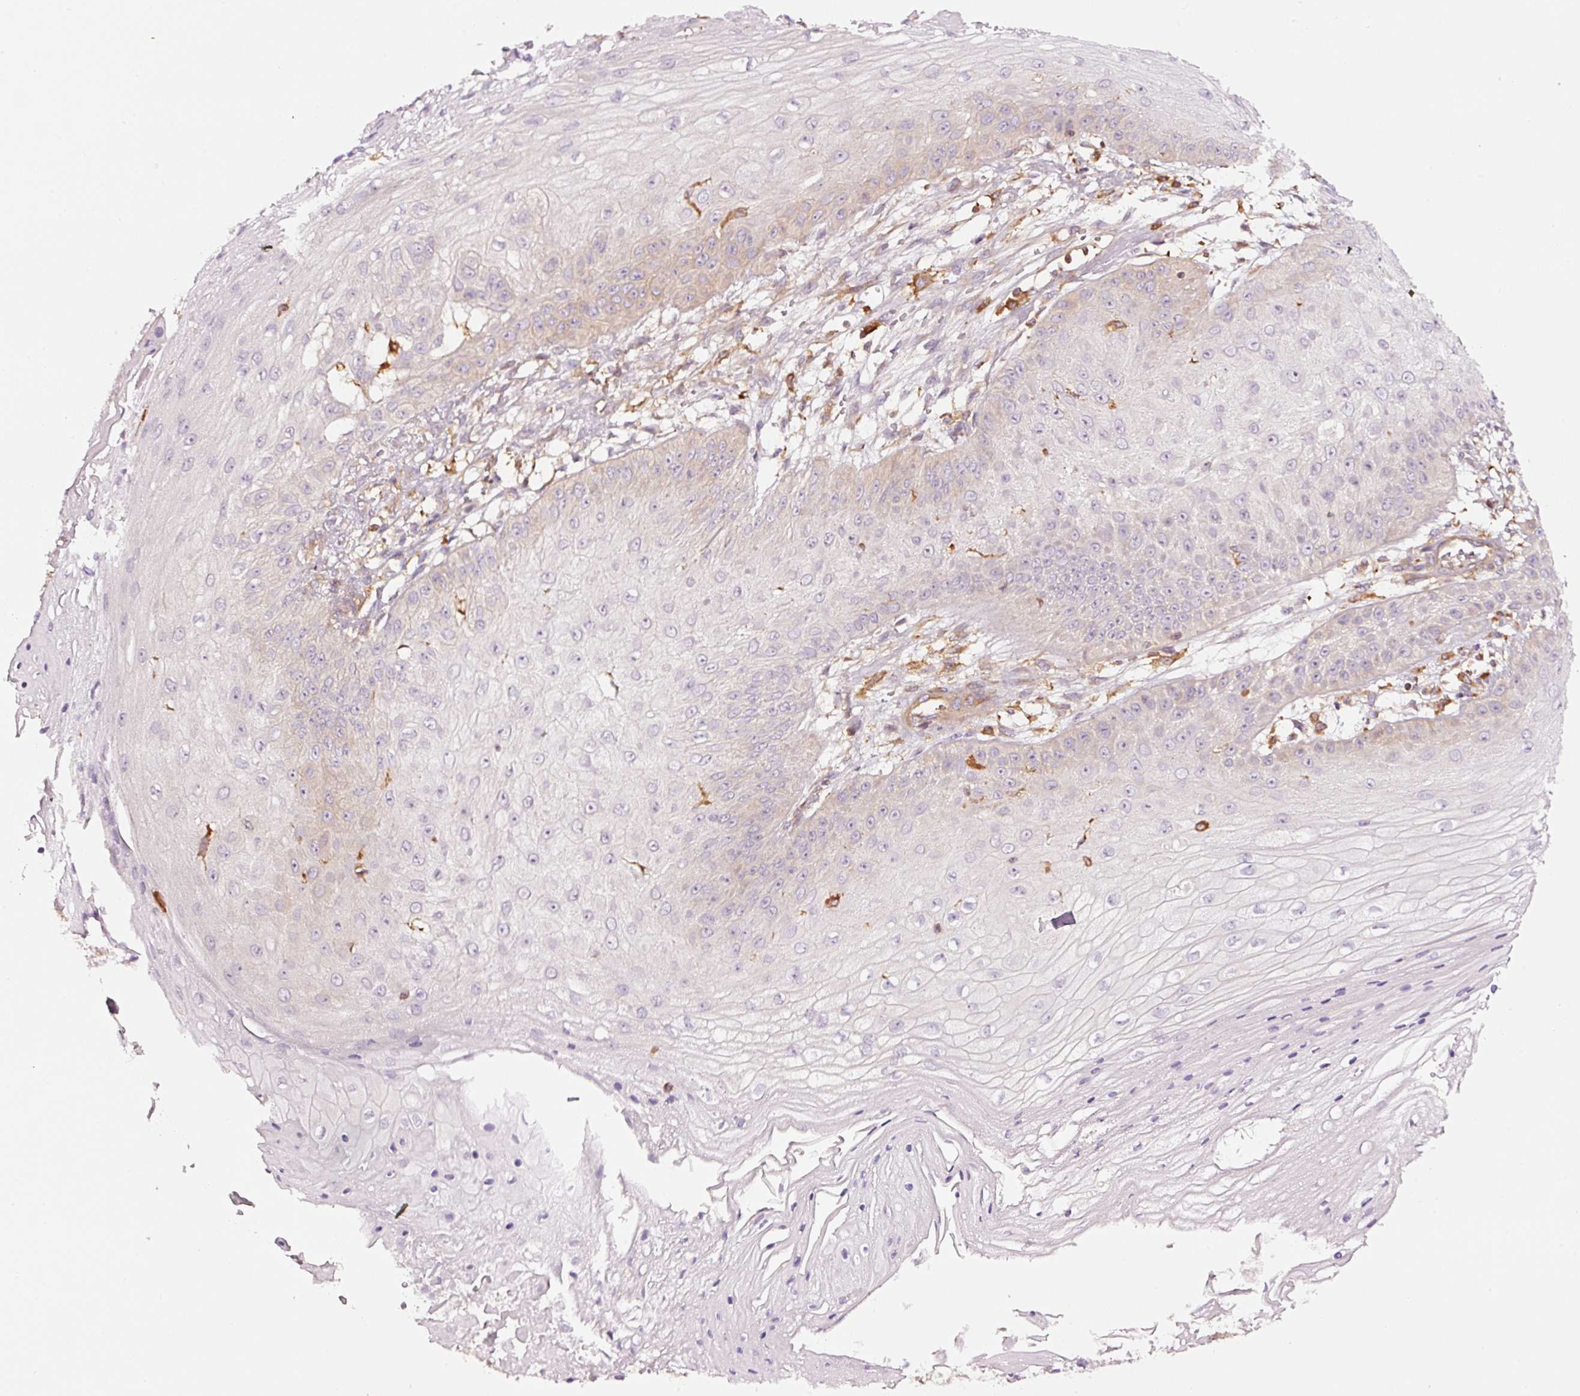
{"staining": {"intensity": "weak", "quantity": "<25%", "location": "cytoplasmic/membranous"}, "tissue": "skin cancer", "cell_type": "Tumor cells", "image_type": "cancer", "snomed": [{"axis": "morphology", "description": "Squamous cell carcinoma, NOS"}, {"axis": "topography", "description": "Skin"}], "caption": "IHC histopathology image of neoplastic tissue: skin squamous cell carcinoma stained with DAB (3,3'-diaminobenzidine) shows no significant protein positivity in tumor cells.", "gene": "METAP1", "patient": {"sex": "male", "age": 70}}